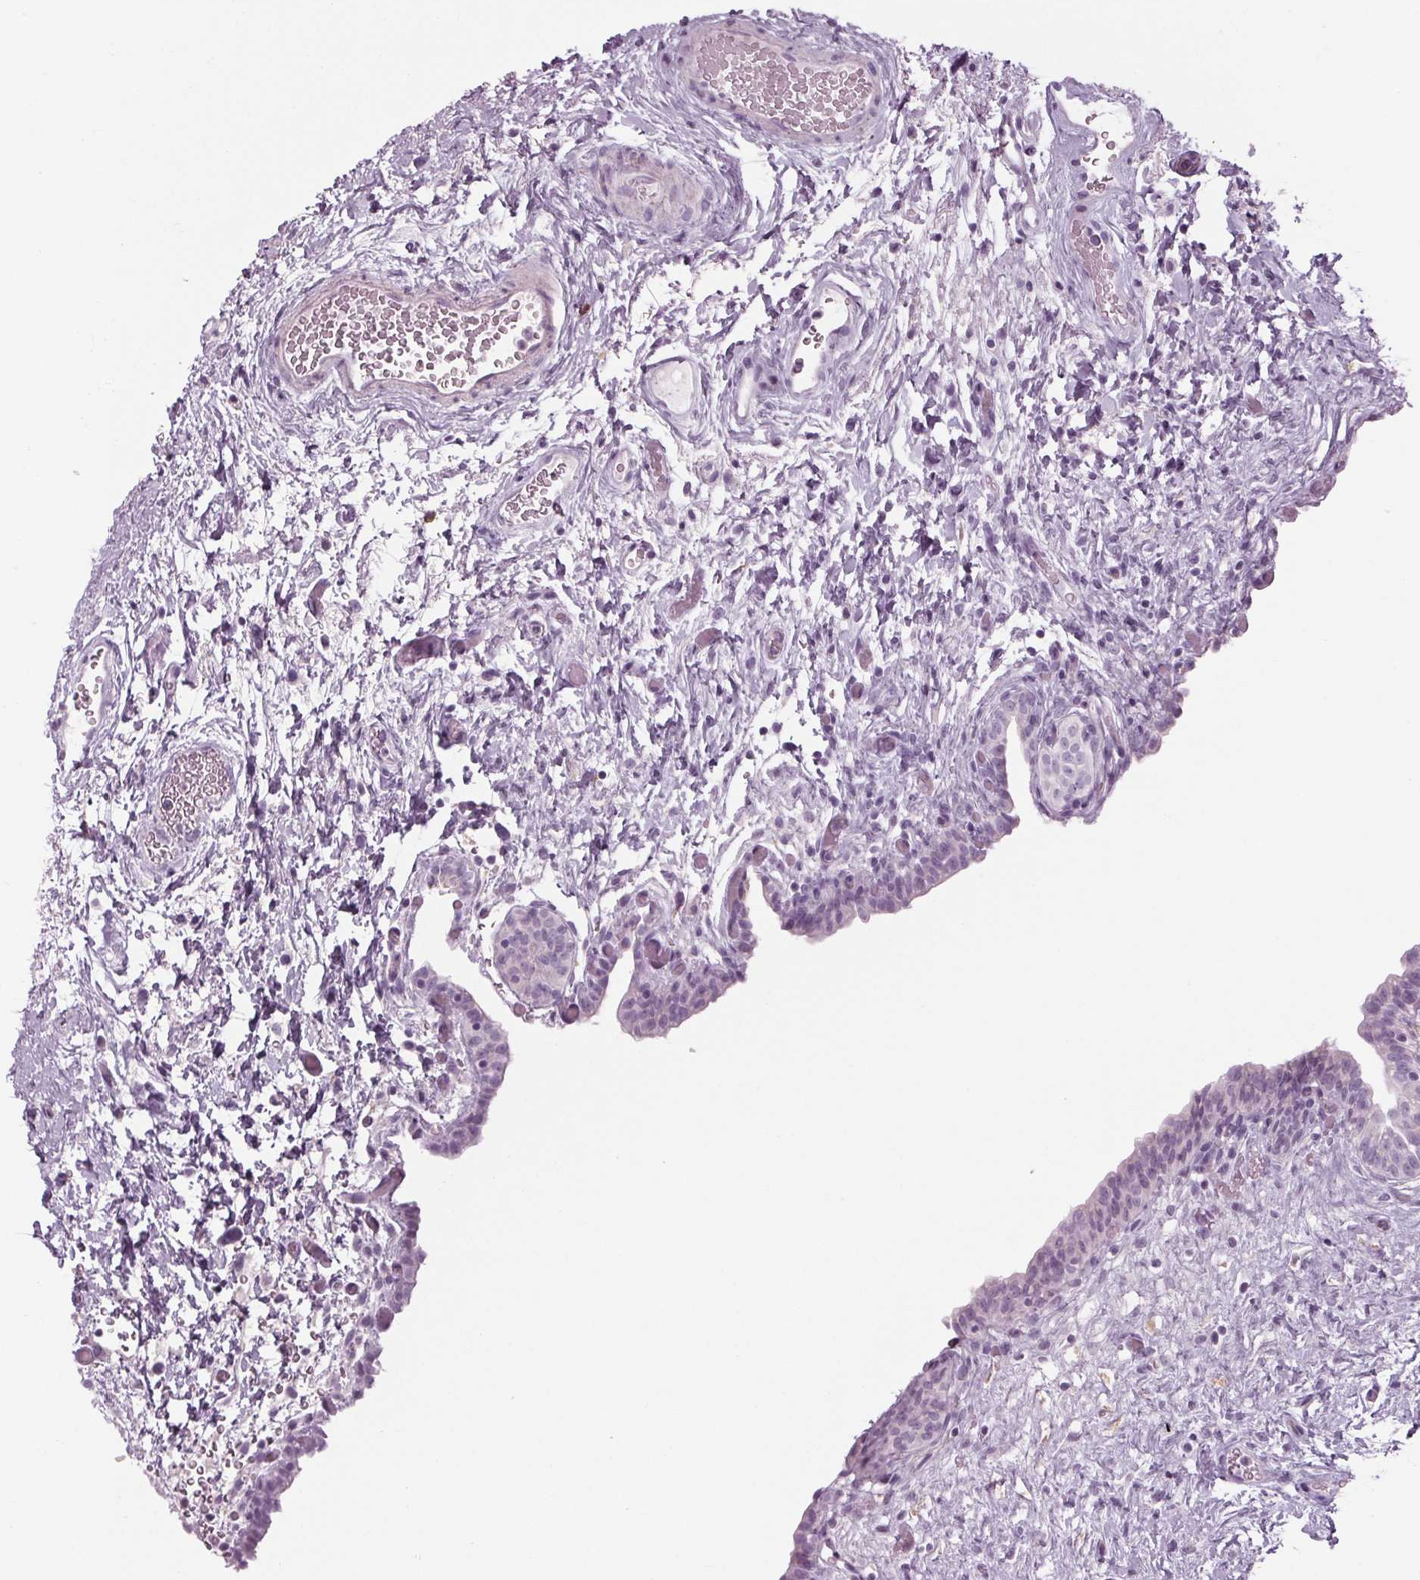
{"staining": {"intensity": "negative", "quantity": "none", "location": "none"}, "tissue": "urinary bladder", "cell_type": "Urothelial cells", "image_type": "normal", "snomed": [{"axis": "morphology", "description": "Normal tissue, NOS"}, {"axis": "topography", "description": "Urinary bladder"}], "caption": "Benign urinary bladder was stained to show a protein in brown. There is no significant staining in urothelial cells.", "gene": "CYP3A43", "patient": {"sex": "male", "age": 69}}